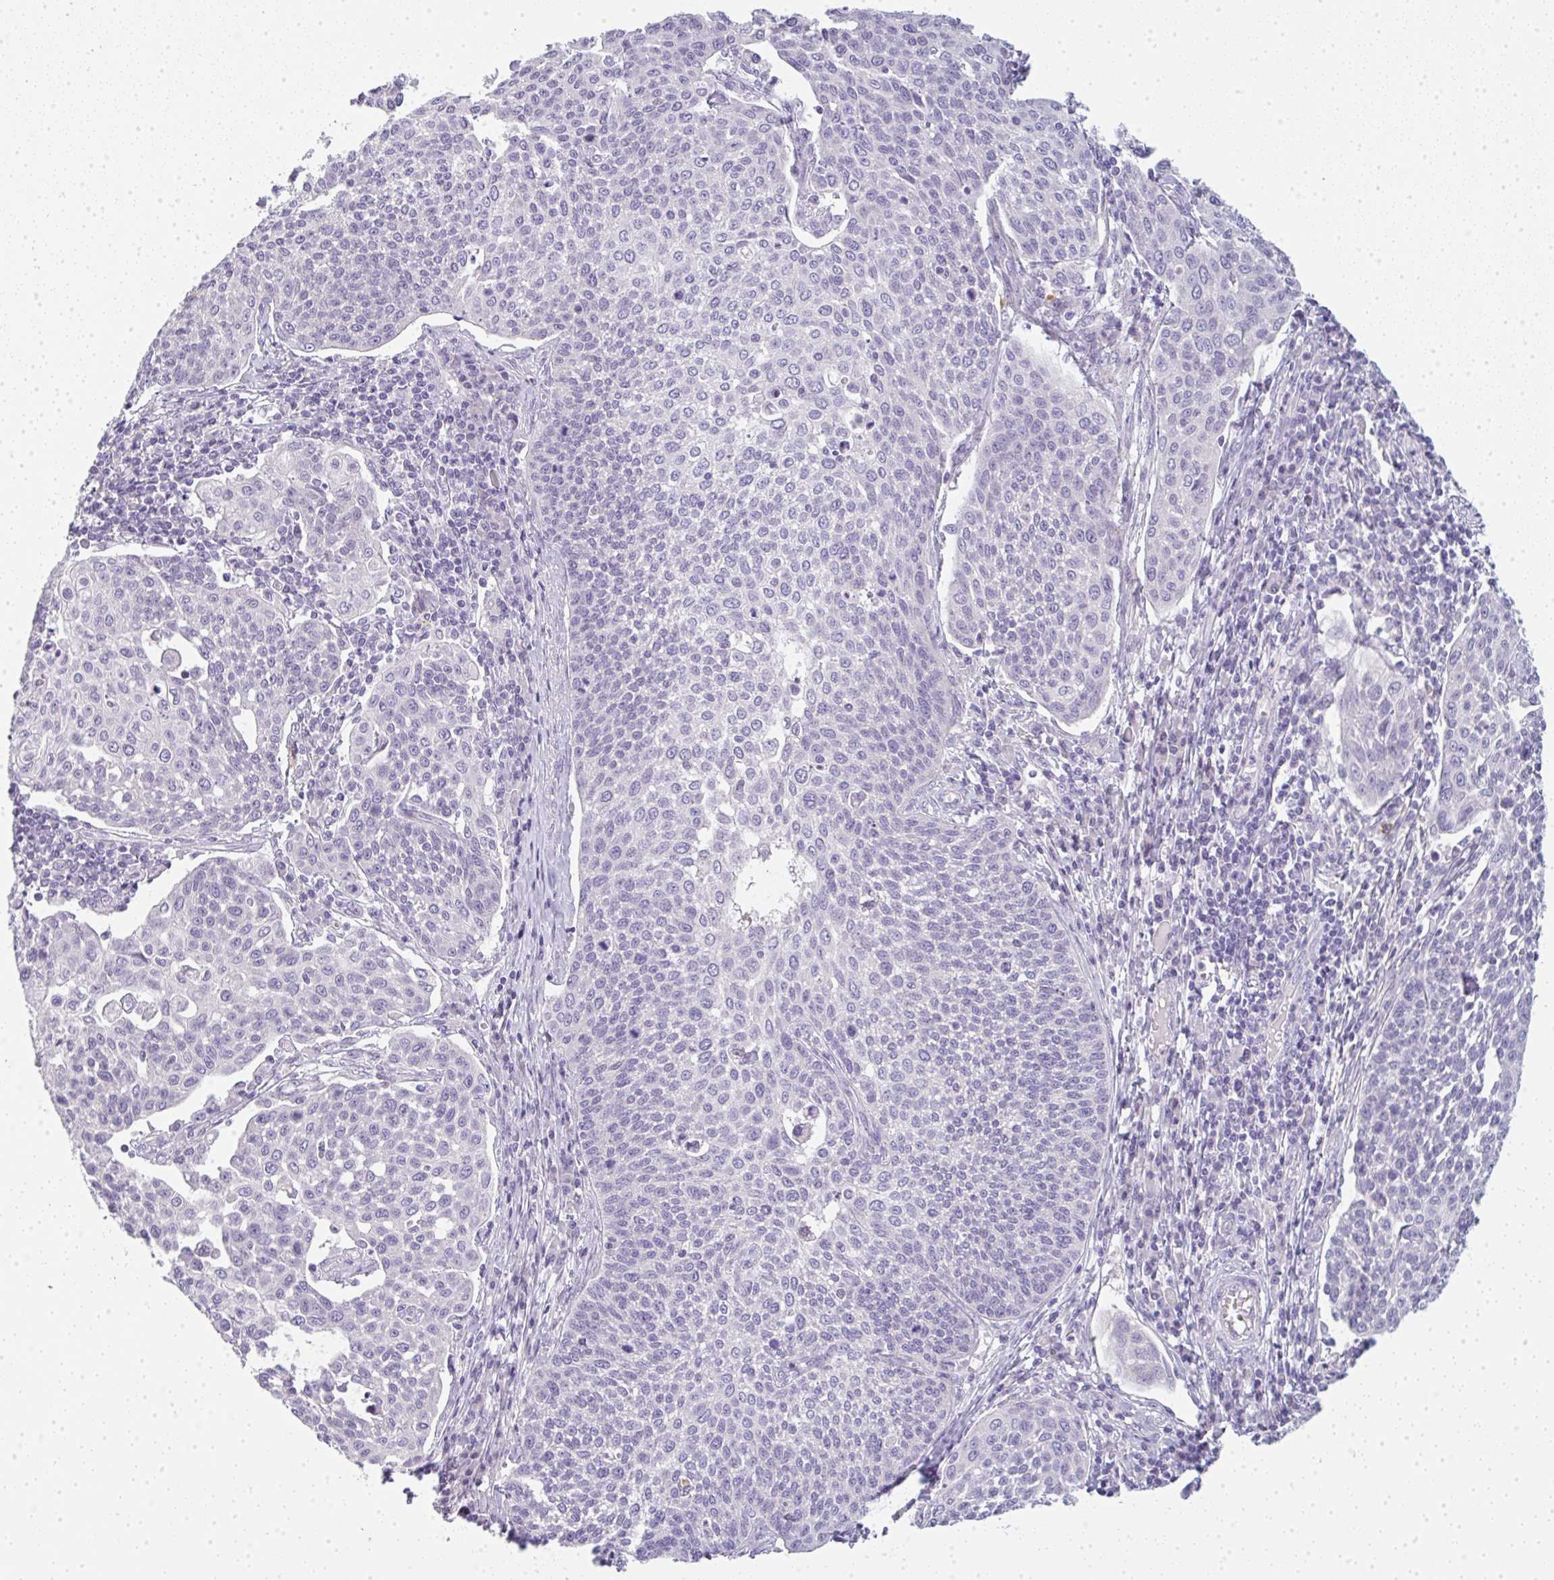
{"staining": {"intensity": "negative", "quantity": "none", "location": "none"}, "tissue": "cervical cancer", "cell_type": "Tumor cells", "image_type": "cancer", "snomed": [{"axis": "morphology", "description": "Squamous cell carcinoma, NOS"}, {"axis": "topography", "description": "Cervix"}], "caption": "DAB immunohistochemical staining of human squamous cell carcinoma (cervical) demonstrates no significant staining in tumor cells.", "gene": "LPAR4", "patient": {"sex": "female", "age": 34}}